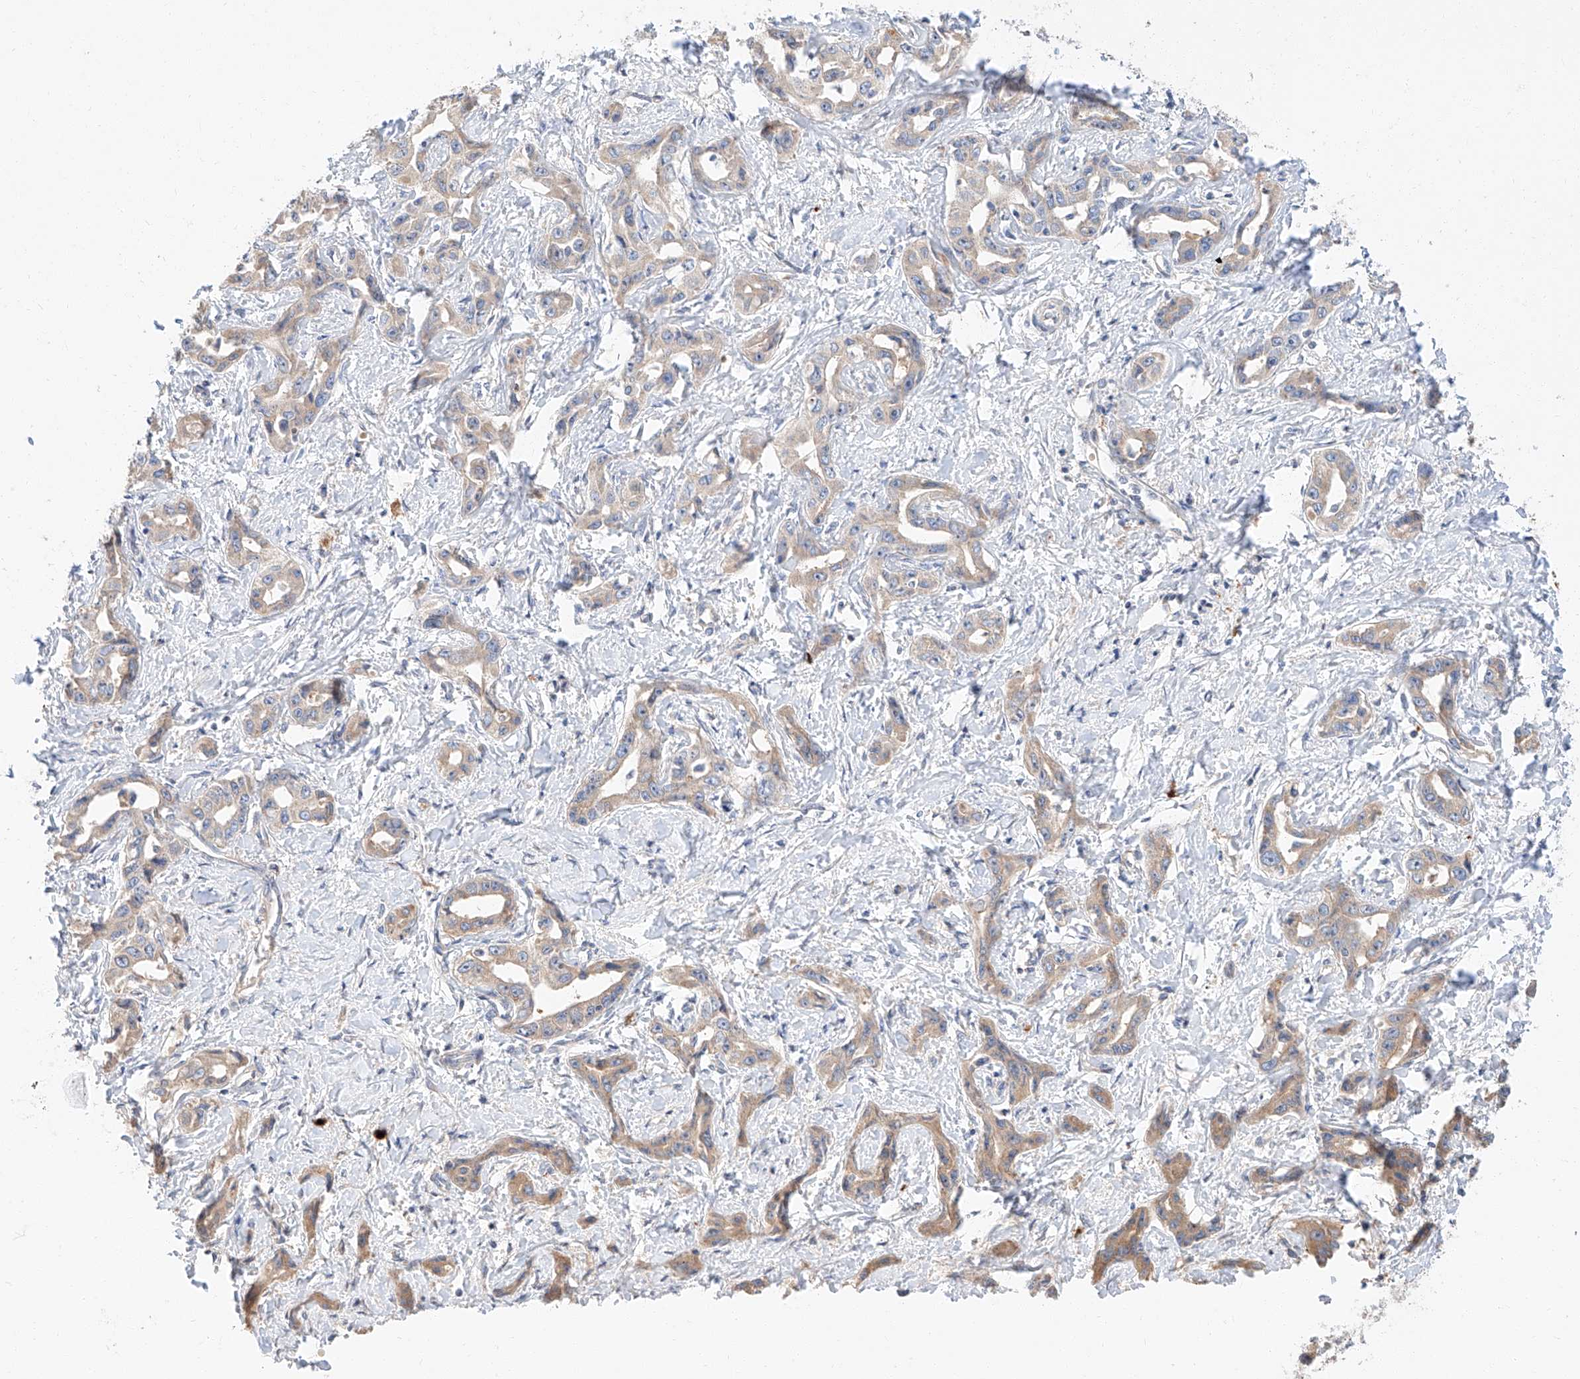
{"staining": {"intensity": "weak", "quantity": "25%-75%", "location": "cytoplasmic/membranous"}, "tissue": "liver cancer", "cell_type": "Tumor cells", "image_type": "cancer", "snomed": [{"axis": "morphology", "description": "Cholangiocarcinoma"}, {"axis": "topography", "description": "Liver"}], "caption": "DAB (3,3'-diaminobenzidine) immunohistochemical staining of human liver cancer reveals weak cytoplasmic/membranous protein expression in approximately 25%-75% of tumor cells.", "gene": "GLMN", "patient": {"sex": "male", "age": 59}}